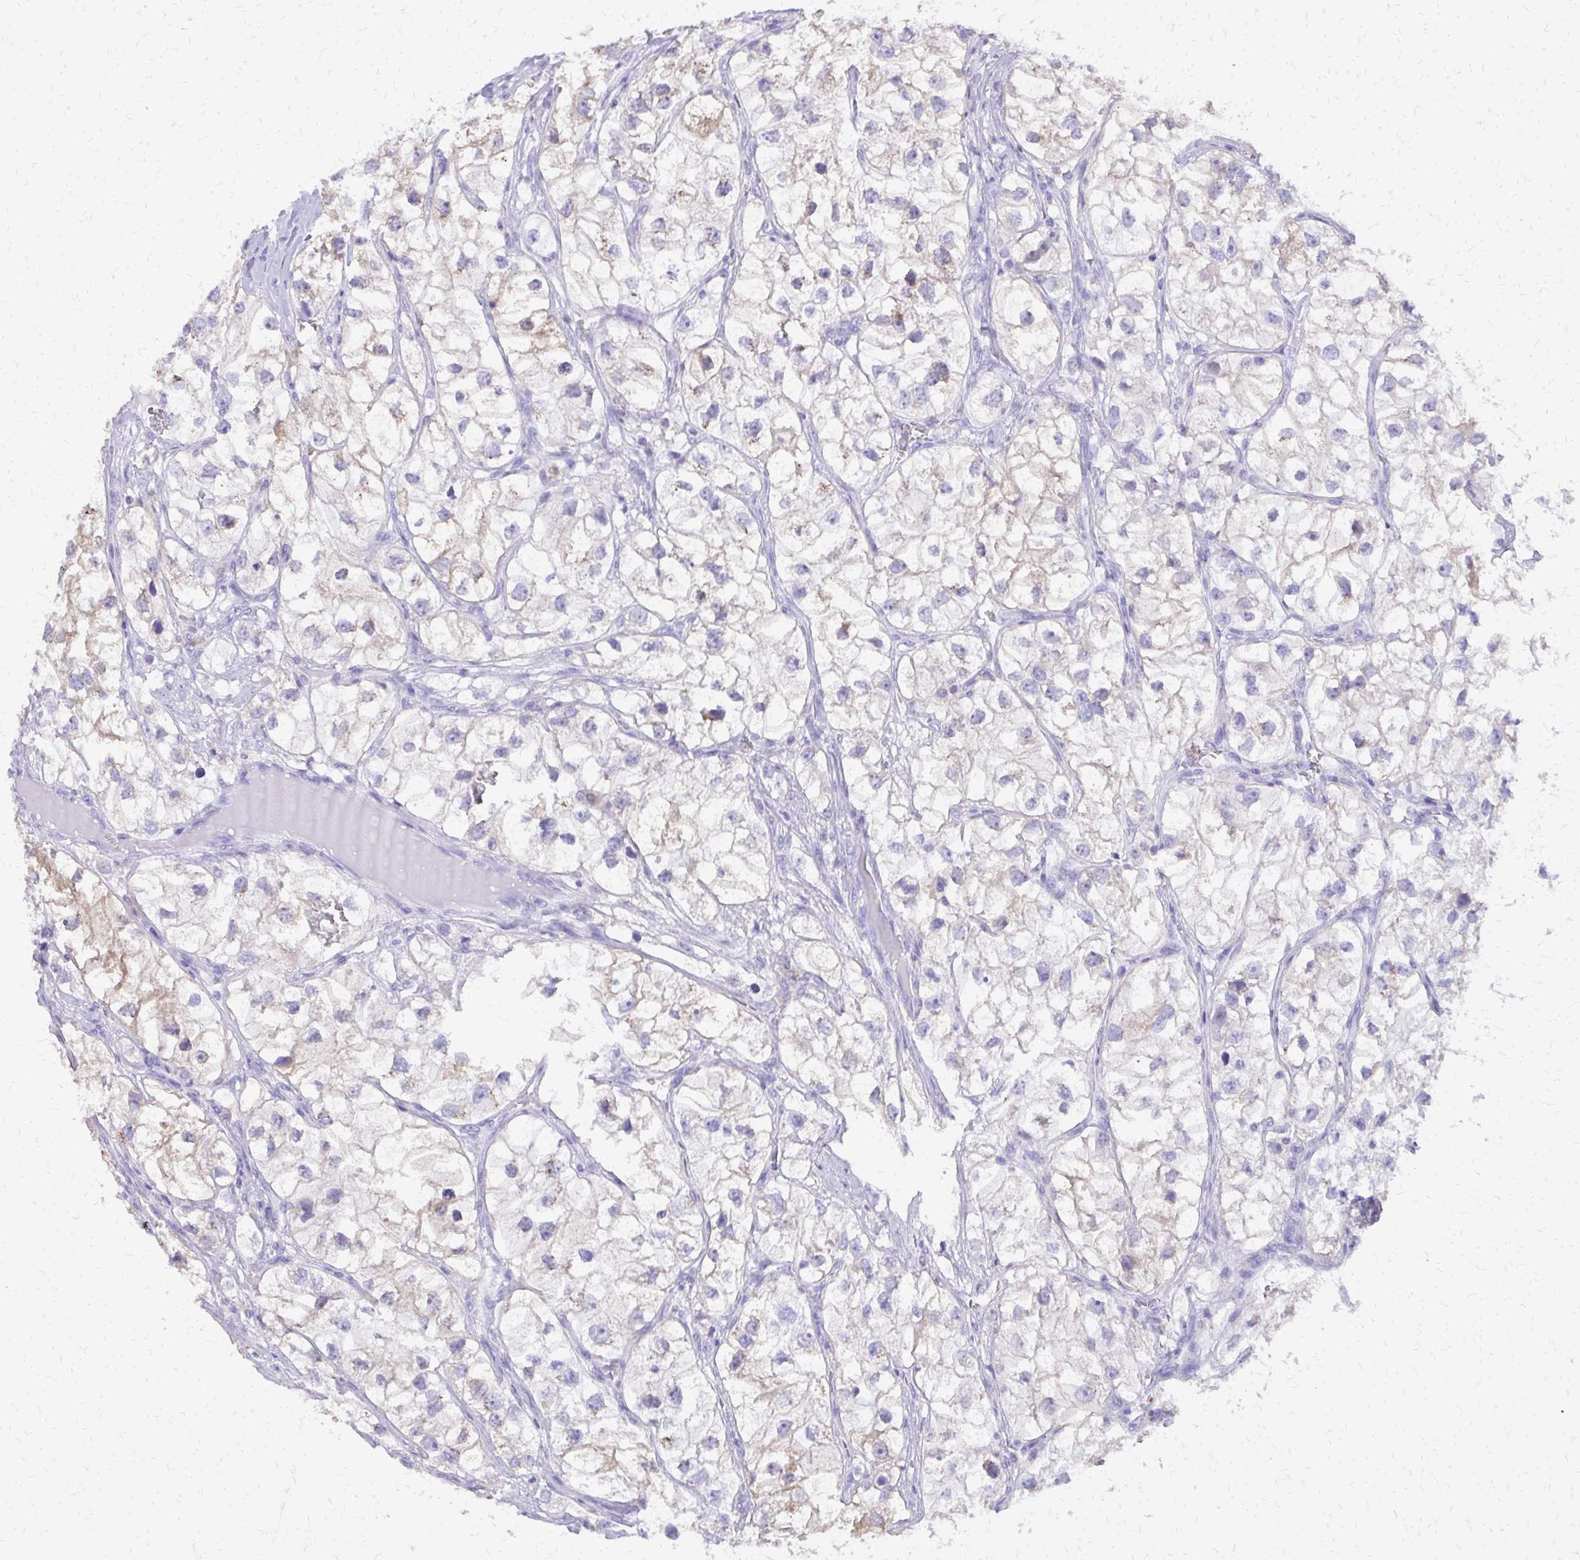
{"staining": {"intensity": "negative", "quantity": "none", "location": "none"}, "tissue": "renal cancer", "cell_type": "Tumor cells", "image_type": "cancer", "snomed": [{"axis": "morphology", "description": "Adenocarcinoma, NOS"}, {"axis": "topography", "description": "Kidney"}], "caption": "An image of renal cancer stained for a protein shows no brown staining in tumor cells.", "gene": "CAT", "patient": {"sex": "male", "age": 59}}